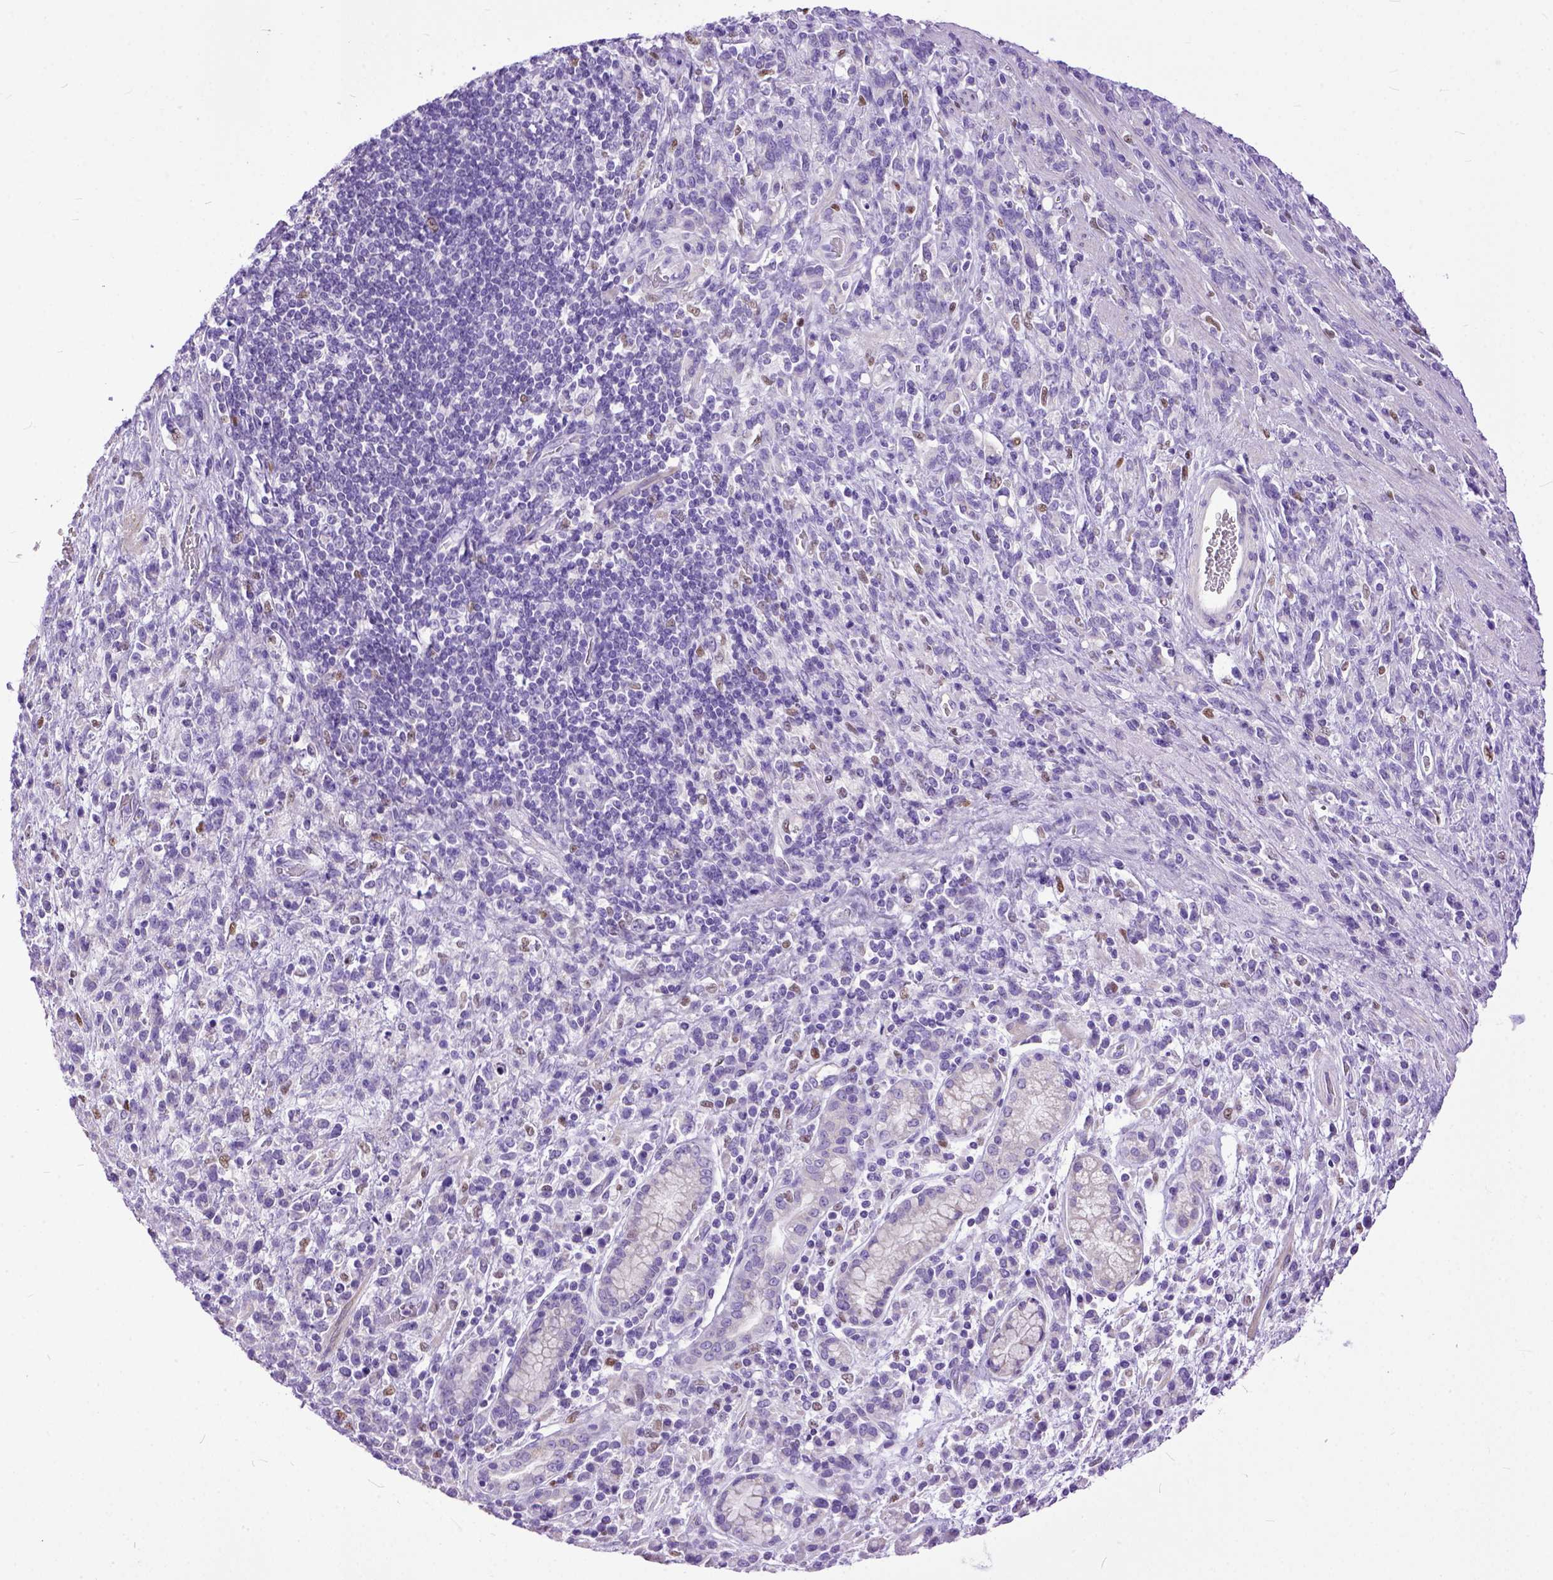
{"staining": {"intensity": "negative", "quantity": "none", "location": "none"}, "tissue": "stomach cancer", "cell_type": "Tumor cells", "image_type": "cancer", "snomed": [{"axis": "morphology", "description": "Adenocarcinoma, NOS"}, {"axis": "topography", "description": "Stomach"}], "caption": "Image shows no significant protein positivity in tumor cells of adenocarcinoma (stomach).", "gene": "CRB1", "patient": {"sex": "female", "age": 57}}